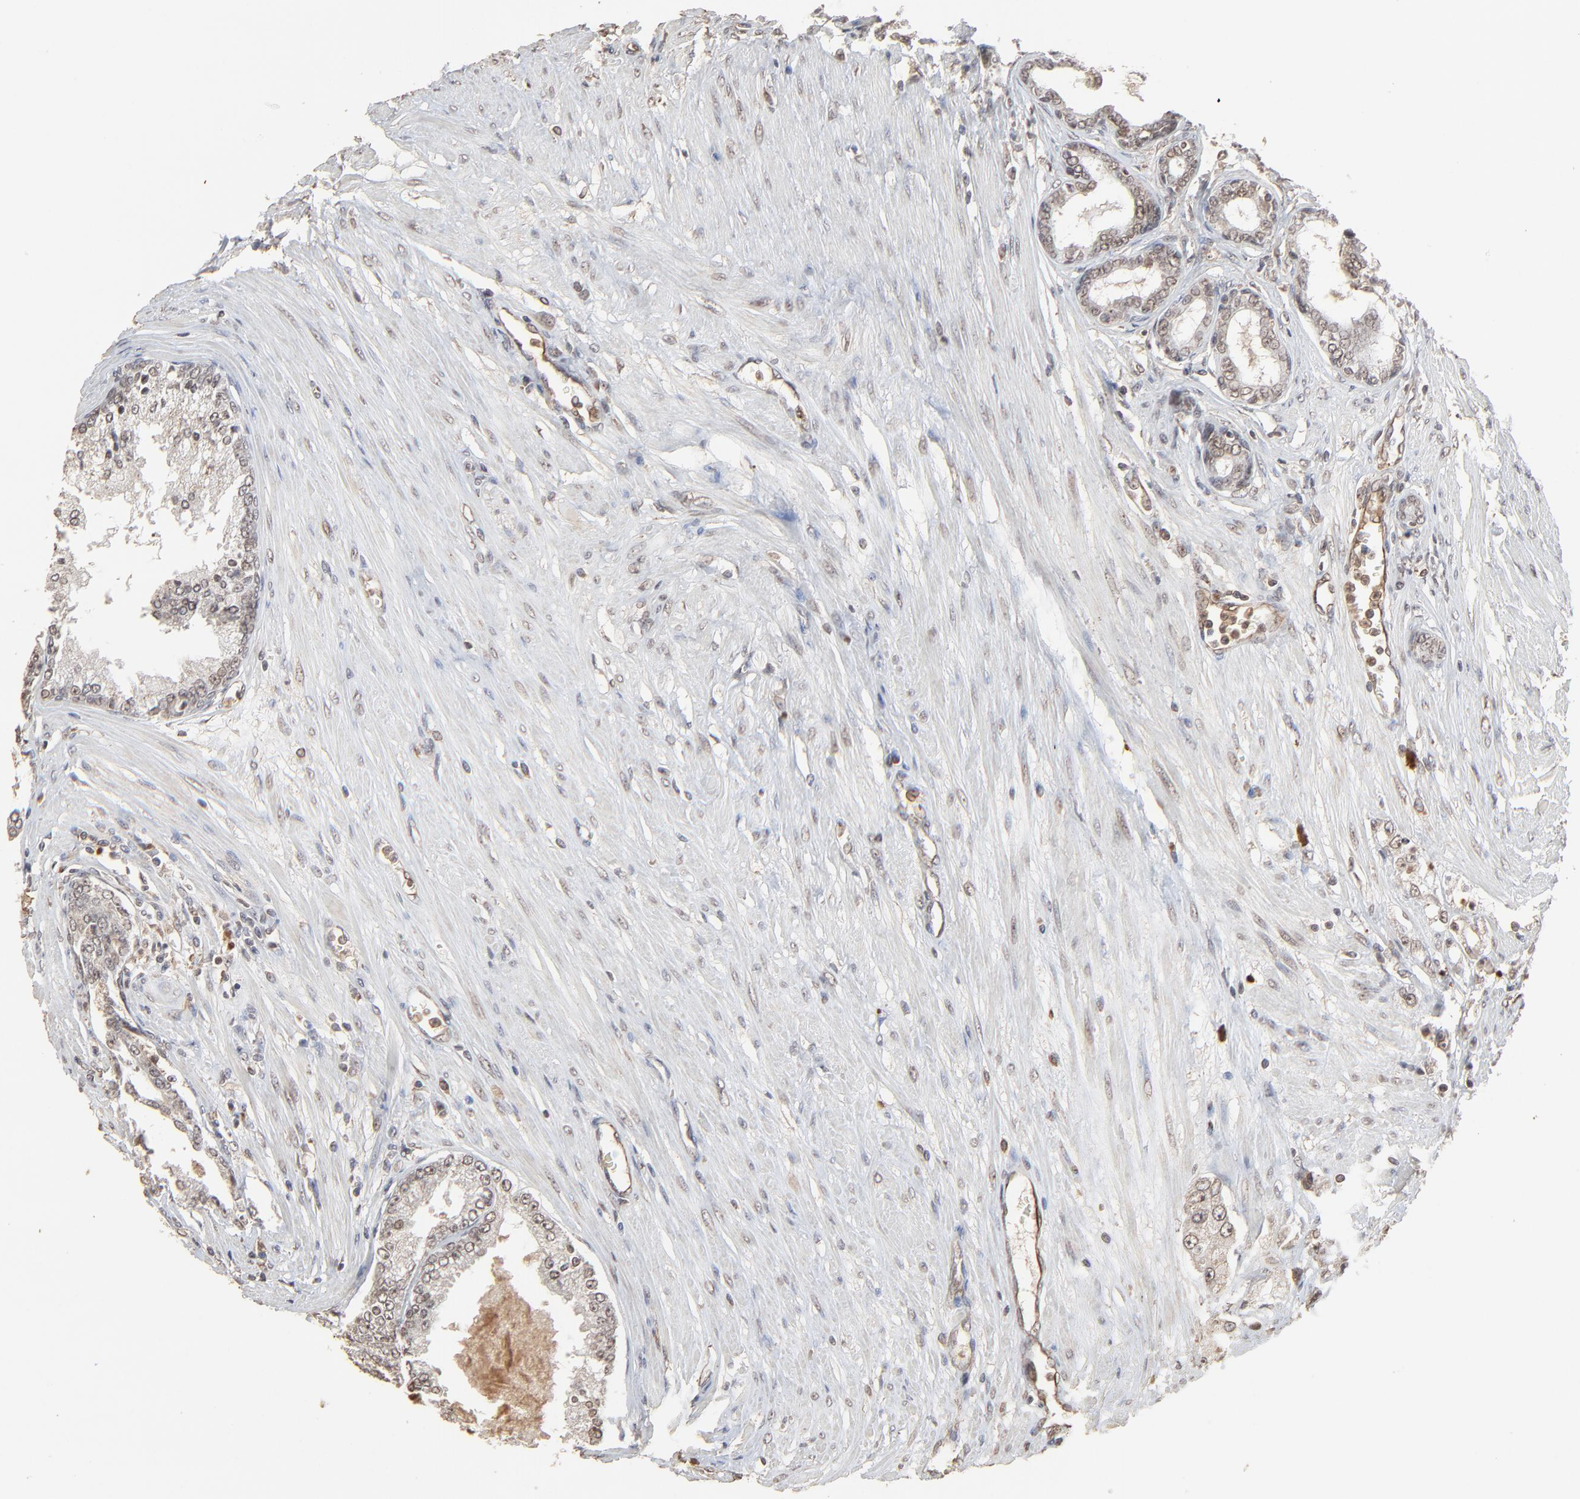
{"staining": {"intensity": "weak", "quantity": ">75%", "location": "cytoplasmic/membranous,nuclear"}, "tissue": "prostate cancer", "cell_type": "Tumor cells", "image_type": "cancer", "snomed": [{"axis": "morphology", "description": "Adenocarcinoma, Medium grade"}, {"axis": "topography", "description": "Prostate"}], "caption": "An image of human prostate cancer stained for a protein demonstrates weak cytoplasmic/membranous and nuclear brown staining in tumor cells. The staining was performed using DAB (3,3'-diaminobenzidine) to visualize the protein expression in brown, while the nuclei were stained in blue with hematoxylin (Magnification: 20x).", "gene": "FAM227A", "patient": {"sex": "male", "age": 72}}